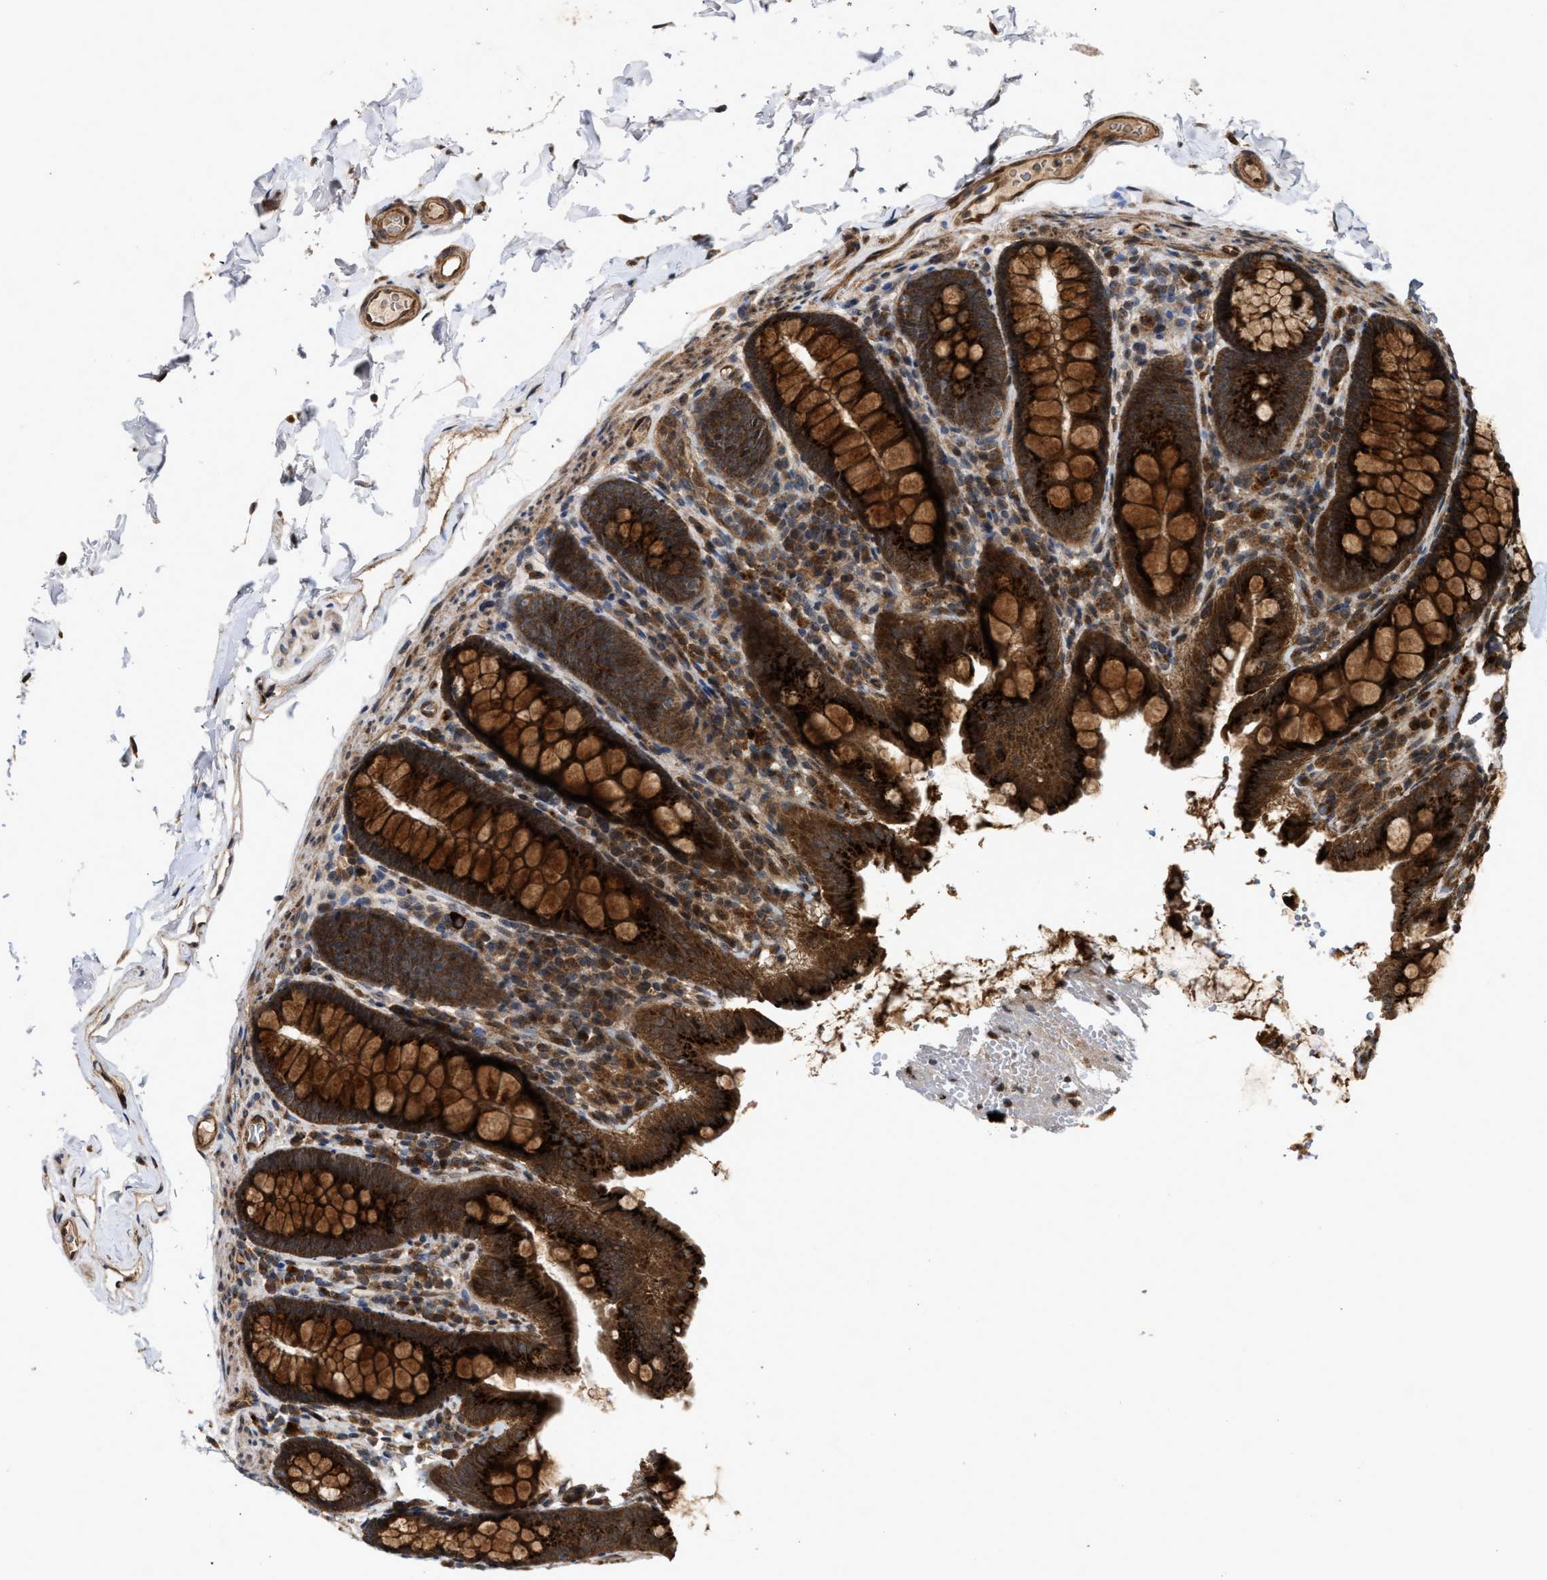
{"staining": {"intensity": "moderate", "quantity": ">75%", "location": "cytoplasmic/membranous"}, "tissue": "colon", "cell_type": "Endothelial cells", "image_type": "normal", "snomed": [{"axis": "morphology", "description": "Normal tissue, NOS"}, {"axis": "topography", "description": "Colon"}], "caption": "The histopathology image shows a brown stain indicating the presence of a protein in the cytoplasmic/membranous of endothelial cells in colon. The staining is performed using DAB (3,3'-diaminobenzidine) brown chromogen to label protein expression. The nuclei are counter-stained blue using hematoxylin.", "gene": "CFLAR", "patient": {"sex": "female", "age": 61}}